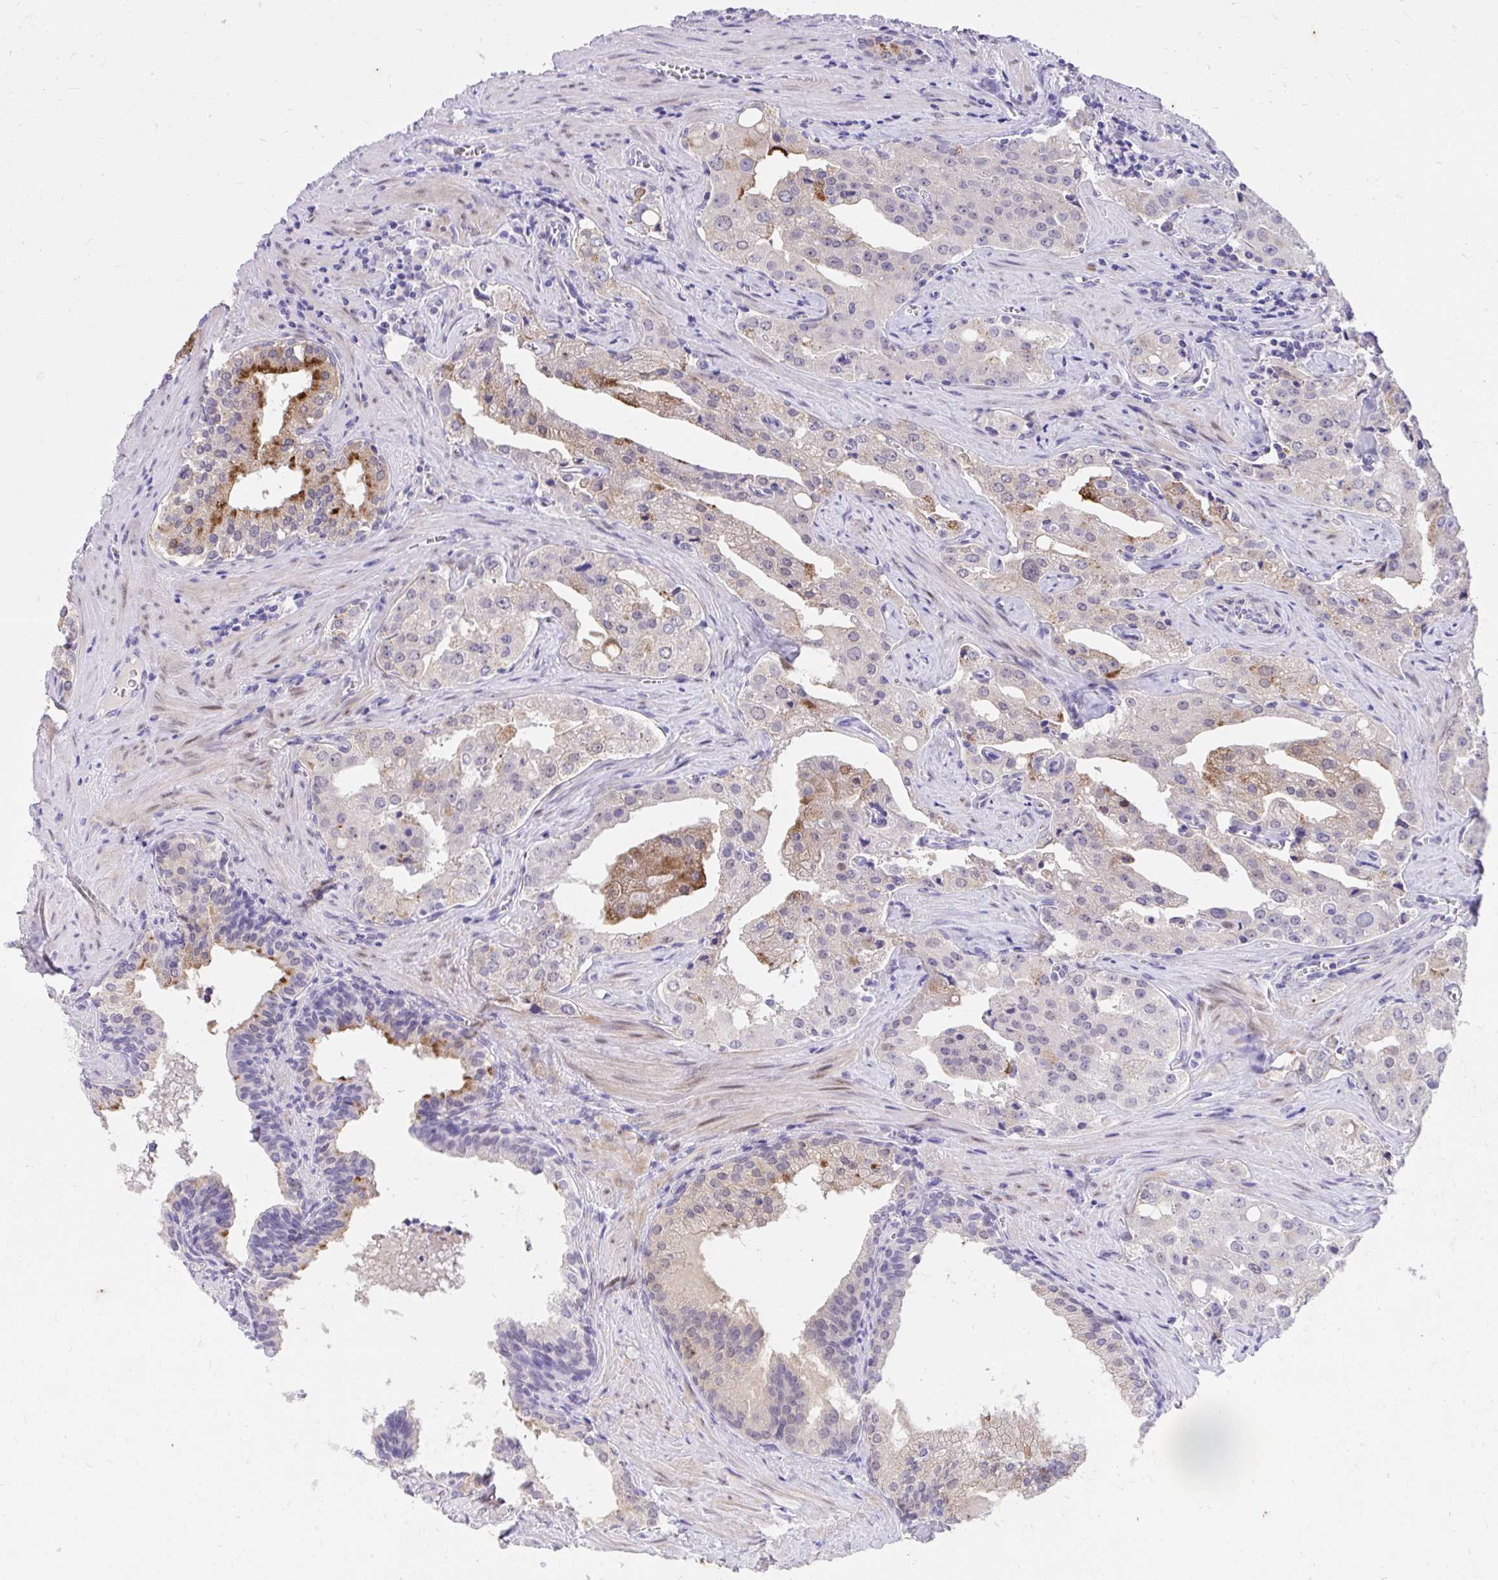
{"staining": {"intensity": "moderate", "quantity": "<25%", "location": "cytoplasmic/membranous"}, "tissue": "prostate cancer", "cell_type": "Tumor cells", "image_type": "cancer", "snomed": [{"axis": "morphology", "description": "Adenocarcinoma, High grade"}, {"axis": "topography", "description": "Prostate"}], "caption": "Prostate cancer tissue reveals moderate cytoplasmic/membranous positivity in approximately <25% of tumor cells", "gene": "KLK1", "patient": {"sex": "male", "age": 68}}